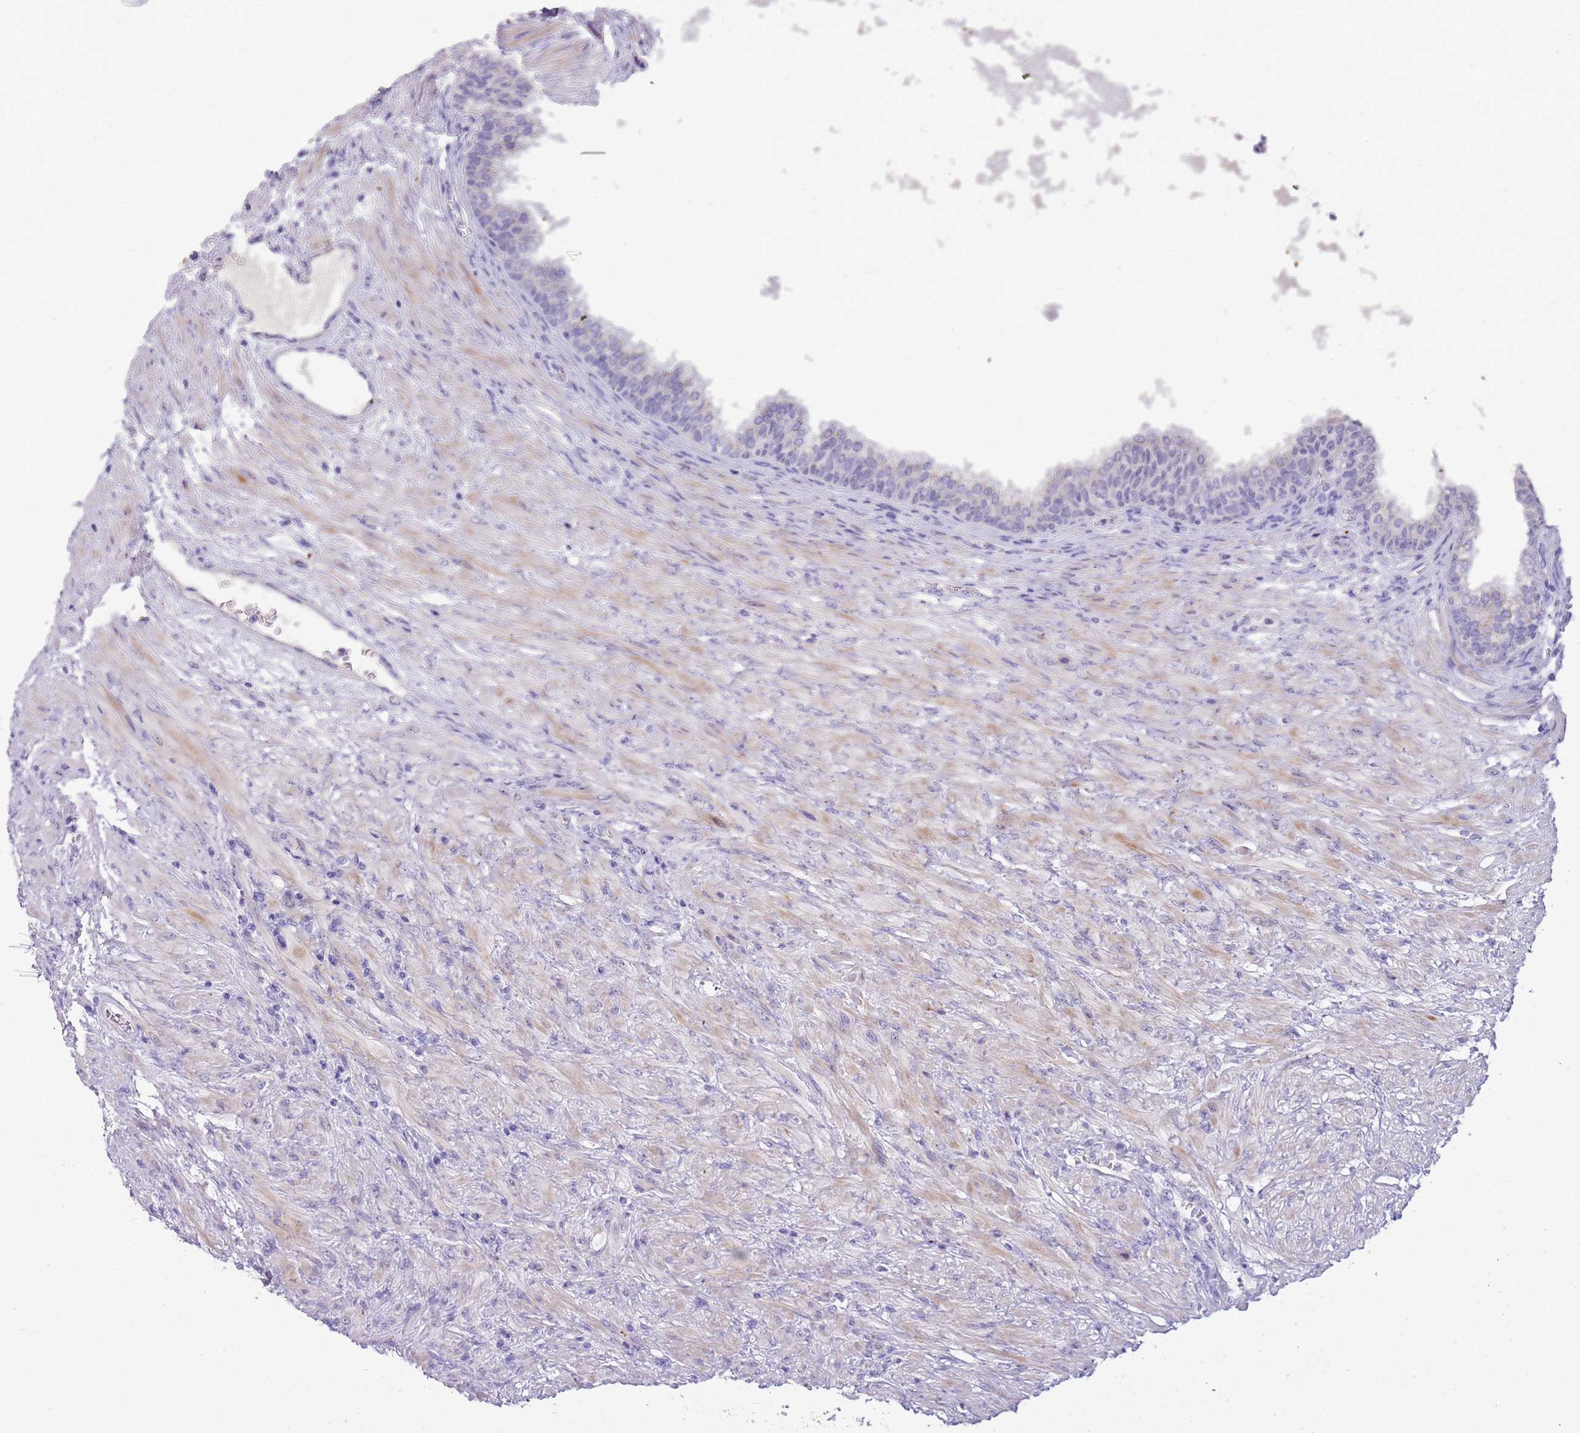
{"staining": {"intensity": "weak", "quantity": "<25%", "location": "cytoplasmic/membranous"}, "tissue": "prostate", "cell_type": "Glandular cells", "image_type": "normal", "snomed": [{"axis": "morphology", "description": "Normal tissue, NOS"}, {"axis": "topography", "description": "Prostate"}], "caption": "Human prostate stained for a protein using IHC reveals no positivity in glandular cells.", "gene": "NBPF4", "patient": {"sex": "male", "age": 76}}